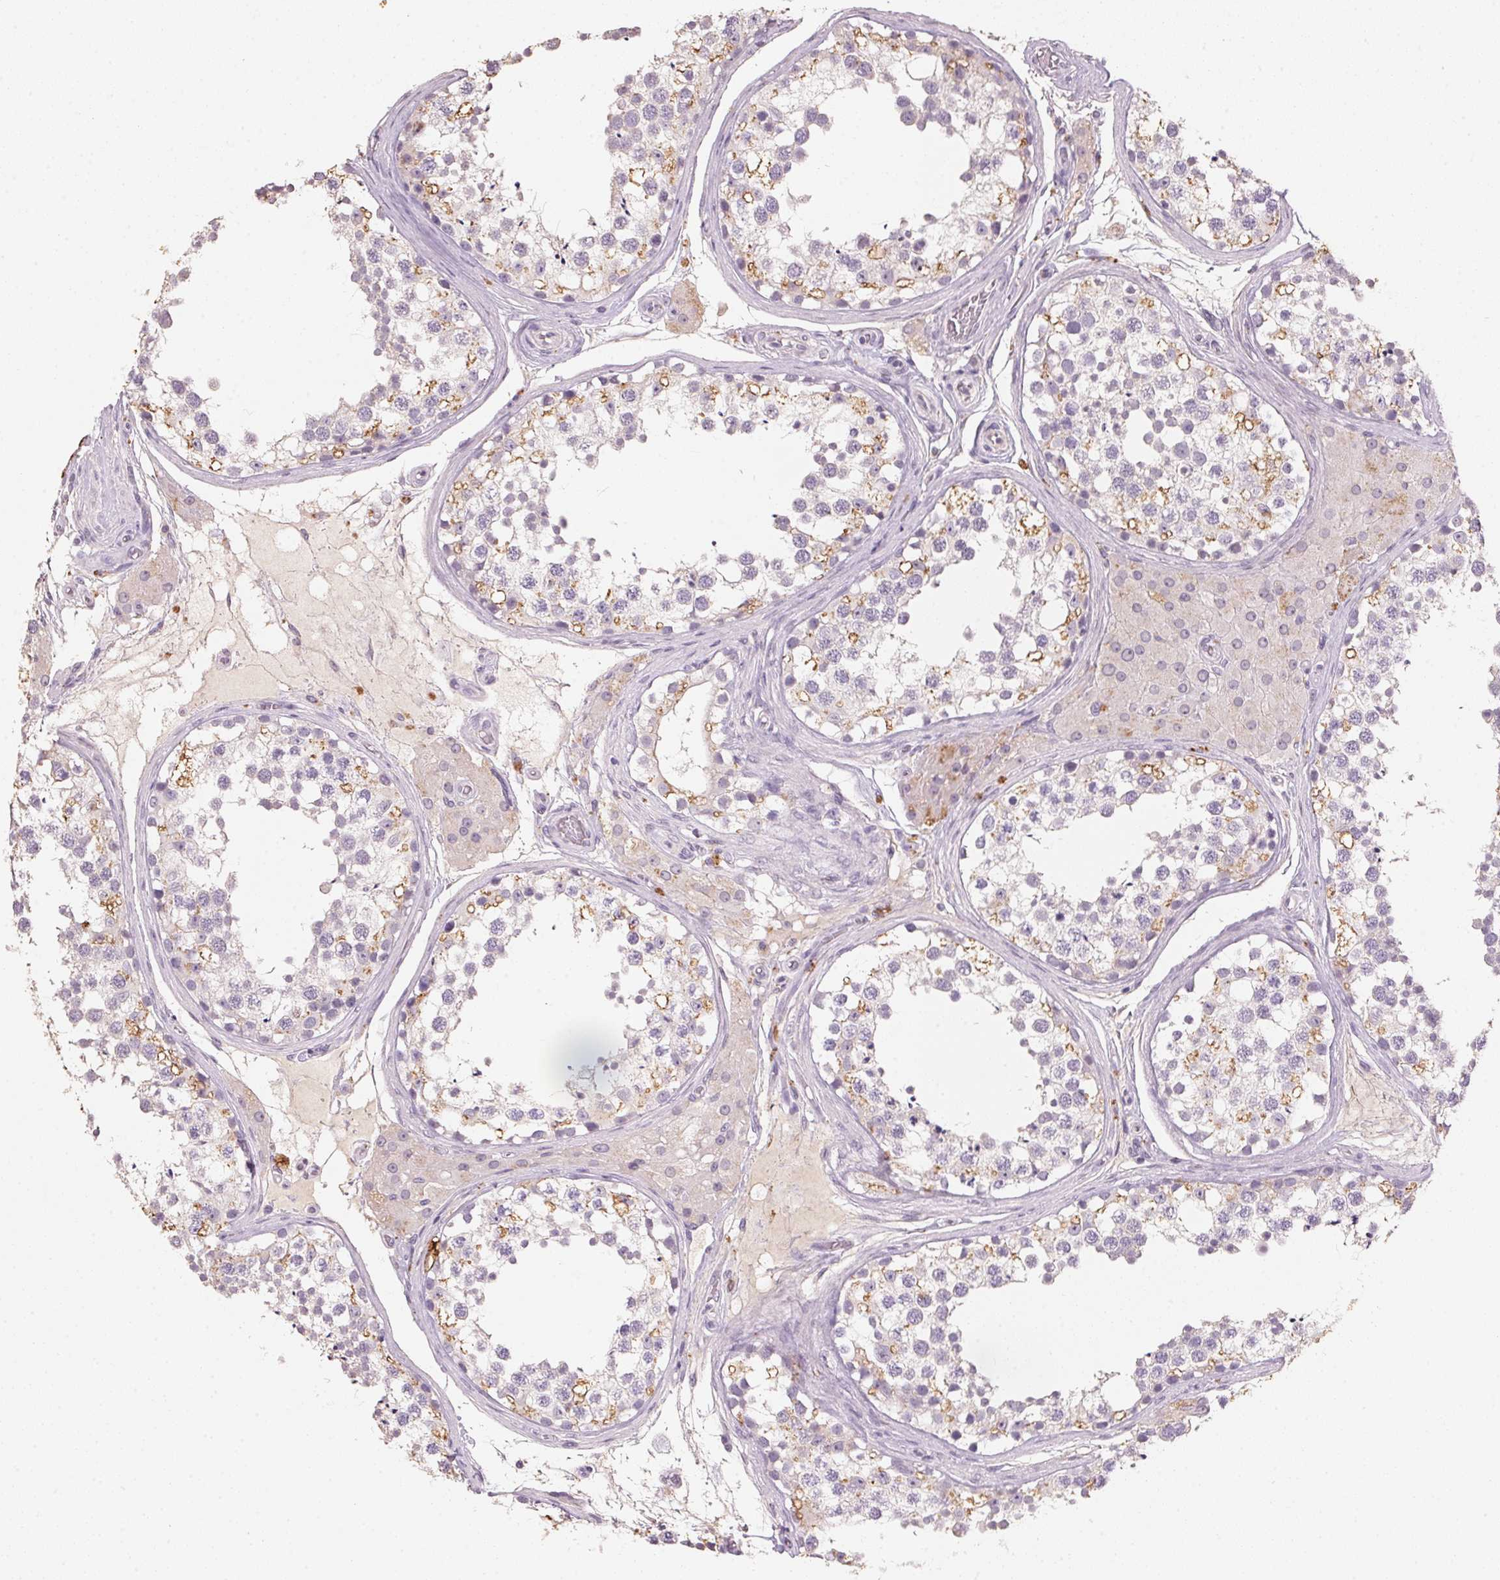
{"staining": {"intensity": "weak", "quantity": "25%-75%", "location": "cytoplasmic/membranous"}, "tissue": "testis", "cell_type": "Cells in seminiferous ducts", "image_type": "normal", "snomed": [{"axis": "morphology", "description": "Normal tissue, NOS"}, {"axis": "morphology", "description": "Seminoma, NOS"}, {"axis": "topography", "description": "Testis"}], "caption": "Benign testis displays weak cytoplasmic/membranous staining in approximately 25%-75% of cells in seminiferous ducts, visualized by immunohistochemistry. The staining was performed using DAB (3,3'-diaminobenzidine) to visualize the protein expression in brown, while the nuclei were stained in blue with hematoxylin (Magnification: 20x).", "gene": "CXCL5", "patient": {"sex": "male", "age": 65}}